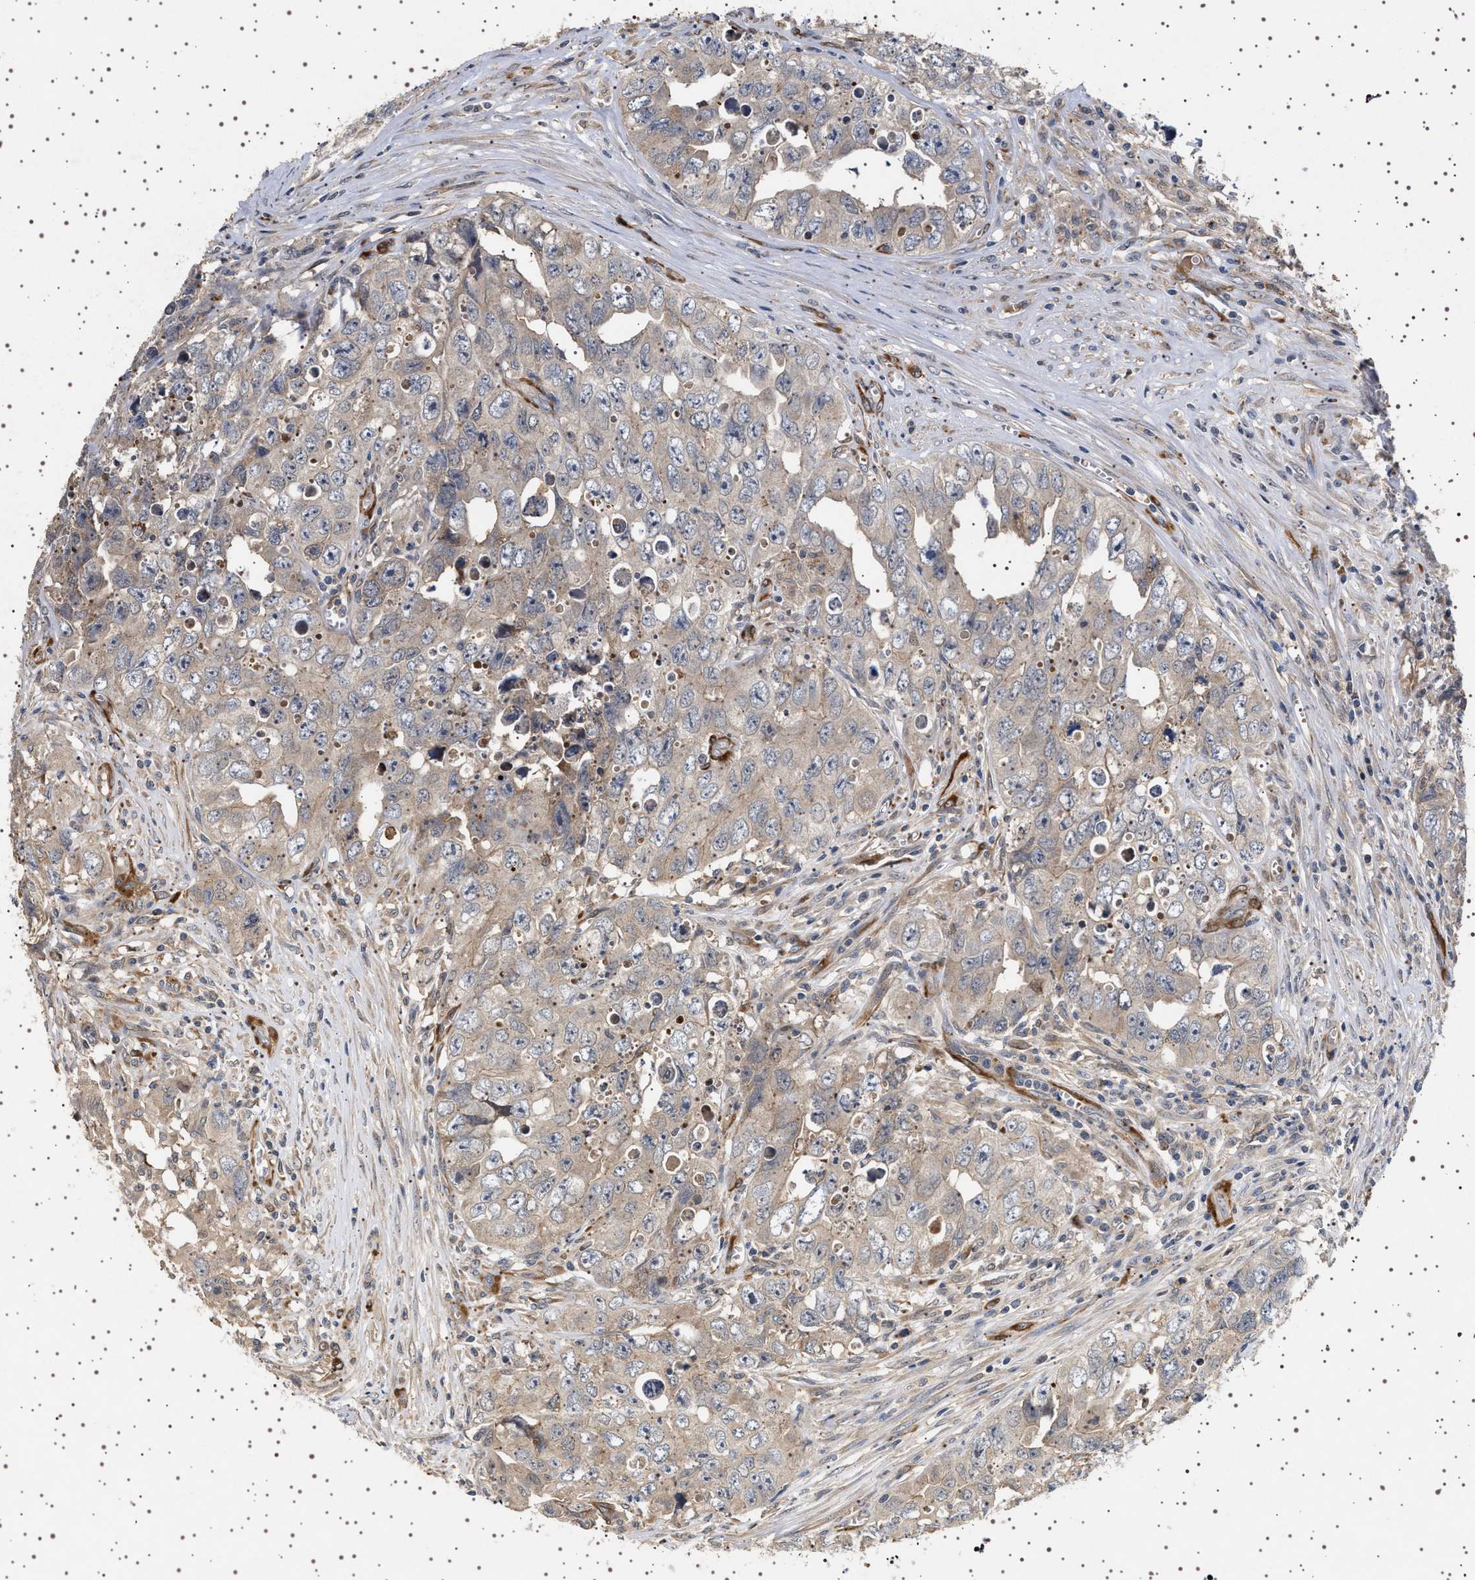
{"staining": {"intensity": "weak", "quantity": ">75%", "location": "cytoplasmic/membranous"}, "tissue": "testis cancer", "cell_type": "Tumor cells", "image_type": "cancer", "snomed": [{"axis": "morphology", "description": "Seminoma, NOS"}, {"axis": "morphology", "description": "Carcinoma, Embryonal, NOS"}, {"axis": "topography", "description": "Testis"}], "caption": "A histopathology image showing weak cytoplasmic/membranous staining in approximately >75% of tumor cells in embryonal carcinoma (testis), as visualized by brown immunohistochemical staining.", "gene": "GUCY1B1", "patient": {"sex": "male", "age": 43}}